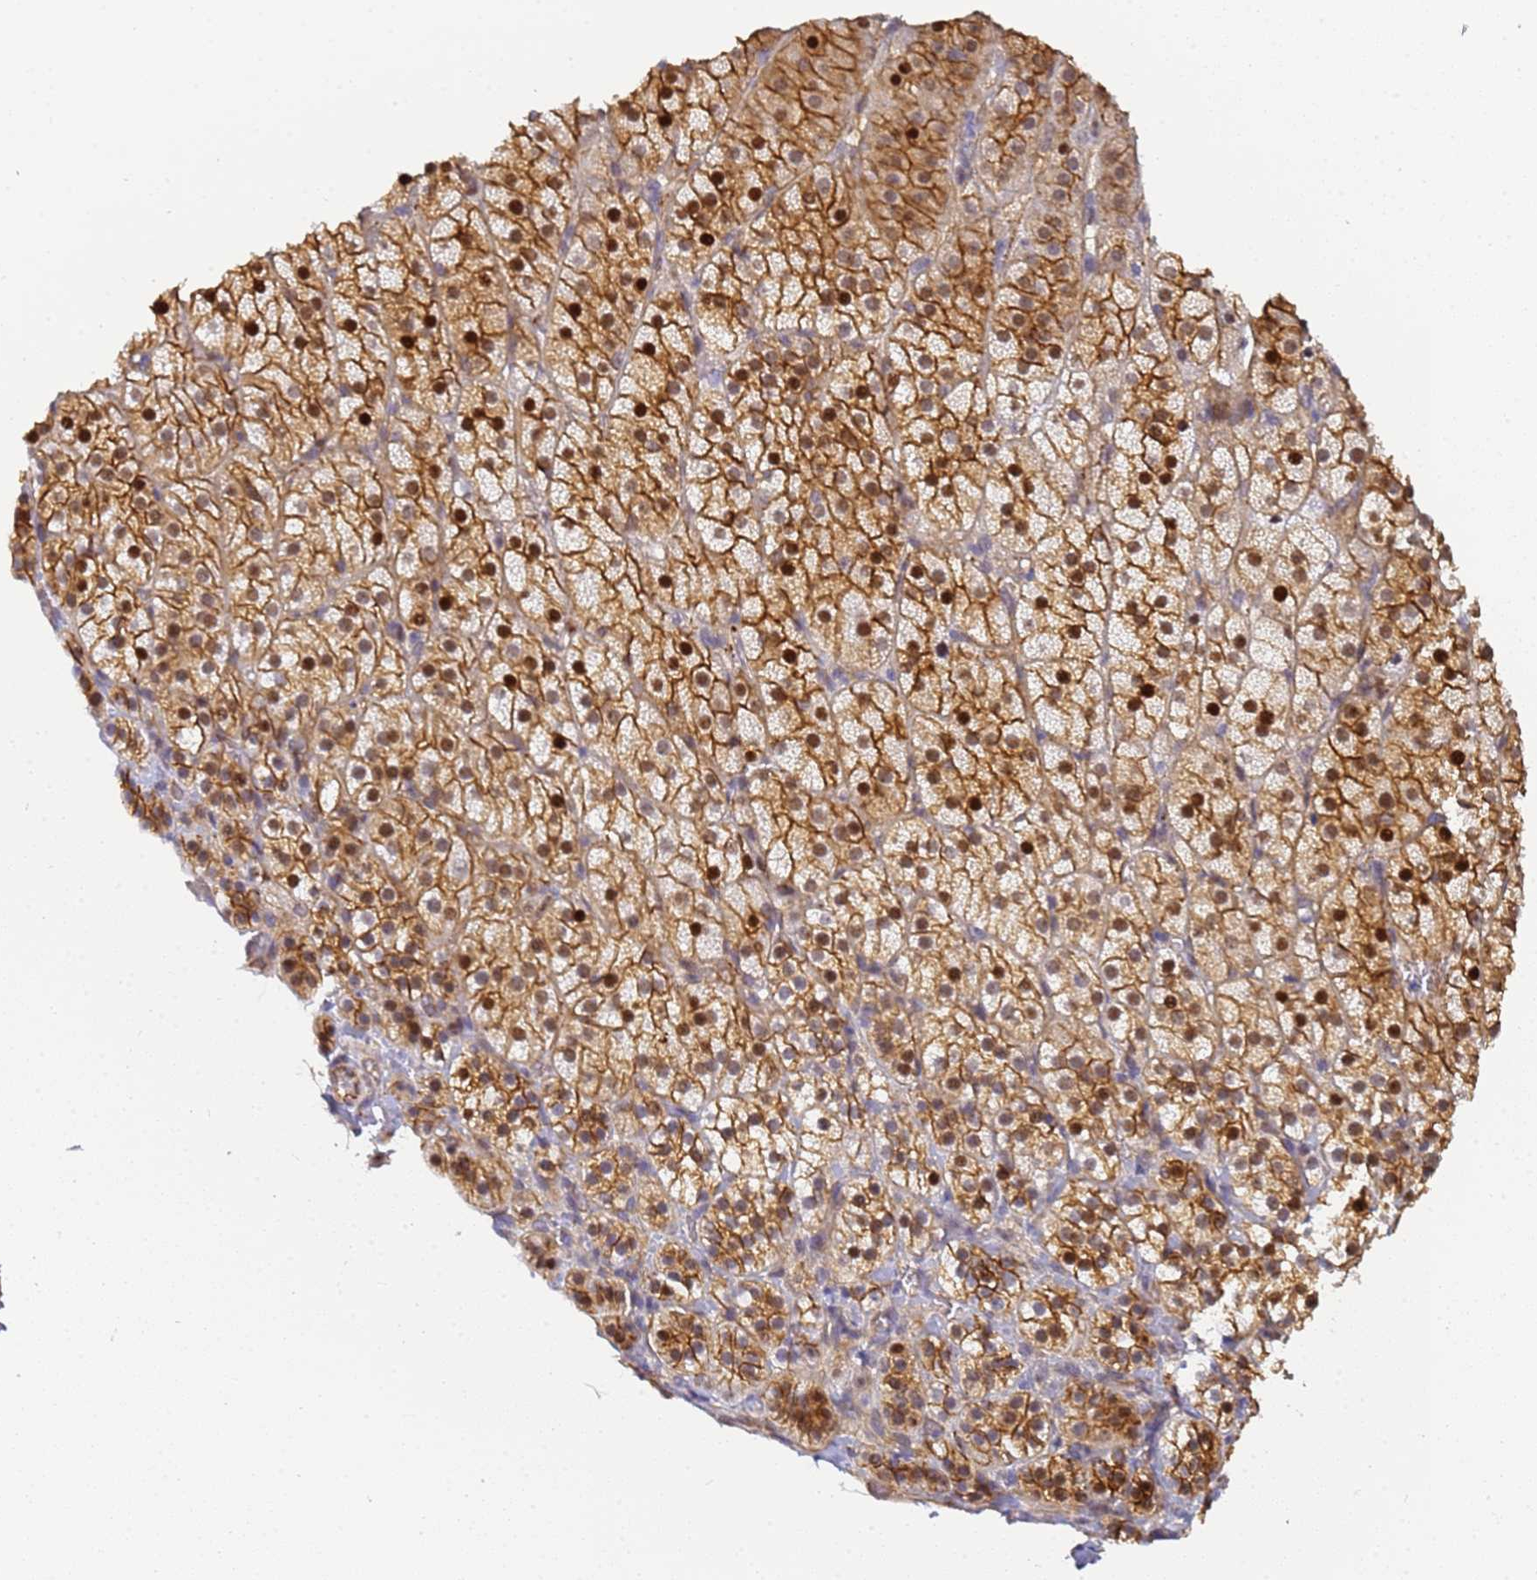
{"staining": {"intensity": "moderate", "quantity": ">75%", "location": "cytoplasmic/membranous,nuclear"}, "tissue": "adrenal gland", "cell_type": "Glandular cells", "image_type": "normal", "snomed": [{"axis": "morphology", "description": "Normal tissue, NOS"}, {"axis": "topography", "description": "Adrenal gland"}], "caption": "Protein staining by IHC displays moderate cytoplasmic/membranous,nuclear staining in approximately >75% of glandular cells in unremarkable adrenal gland.", "gene": "GON4L", "patient": {"sex": "female", "age": 44}}